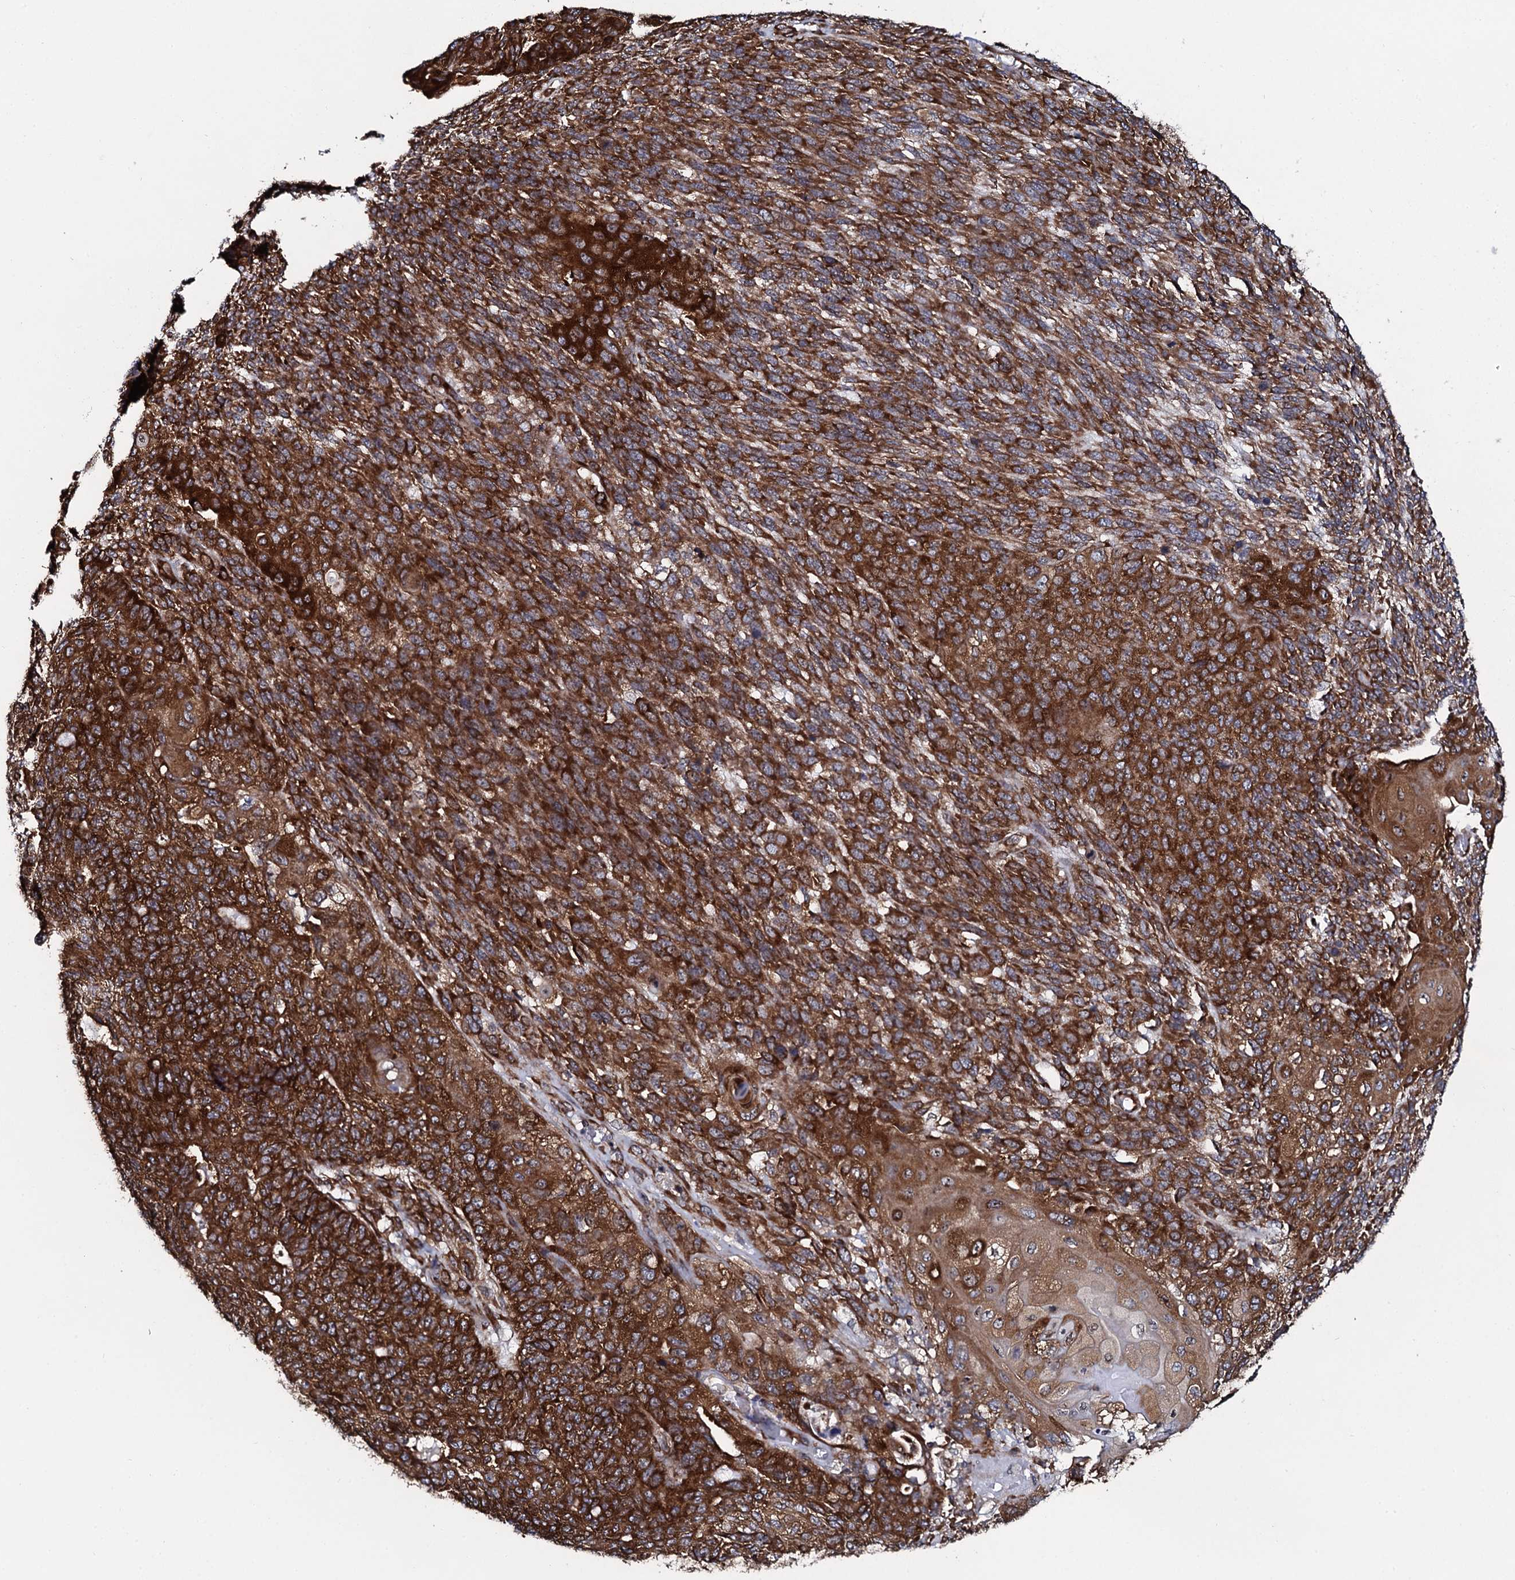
{"staining": {"intensity": "strong", "quantity": ">75%", "location": "cytoplasmic/membranous"}, "tissue": "endometrial cancer", "cell_type": "Tumor cells", "image_type": "cancer", "snomed": [{"axis": "morphology", "description": "Adenocarcinoma, NOS"}, {"axis": "topography", "description": "Endometrium"}], "caption": "Protein staining of endometrial adenocarcinoma tissue shows strong cytoplasmic/membranous positivity in approximately >75% of tumor cells. The staining was performed using DAB (3,3'-diaminobenzidine), with brown indicating positive protein expression. Nuclei are stained blue with hematoxylin.", "gene": "SPTY2D1", "patient": {"sex": "female", "age": 32}}